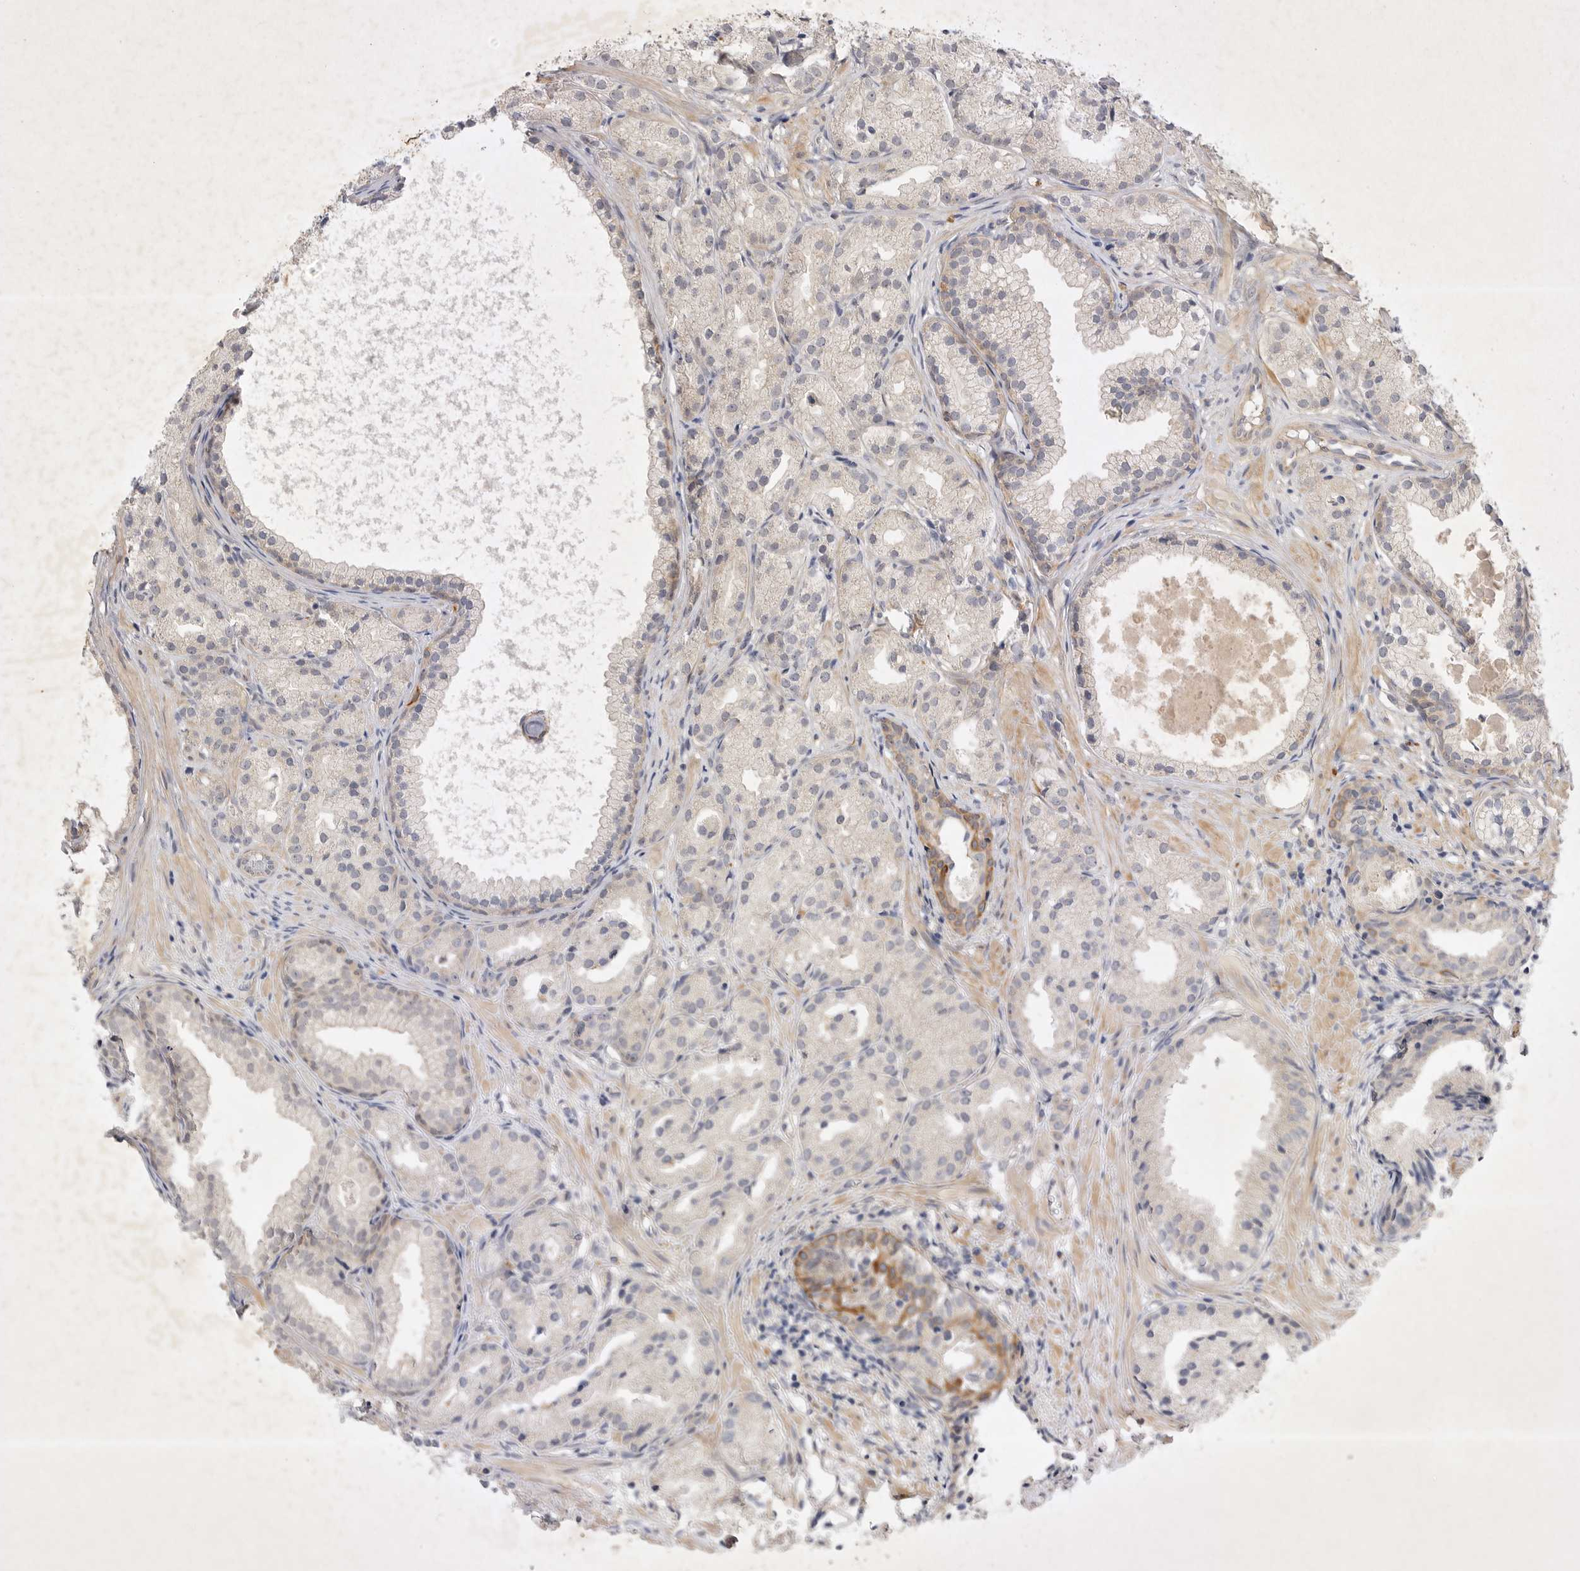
{"staining": {"intensity": "negative", "quantity": "none", "location": "none"}, "tissue": "prostate cancer", "cell_type": "Tumor cells", "image_type": "cancer", "snomed": [{"axis": "morphology", "description": "Adenocarcinoma, Low grade"}, {"axis": "topography", "description": "Prostate"}], "caption": "A micrograph of human prostate cancer (low-grade adenocarcinoma) is negative for staining in tumor cells.", "gene": "PTPDC1", "patient": {"sex": "male", "age": 88}}